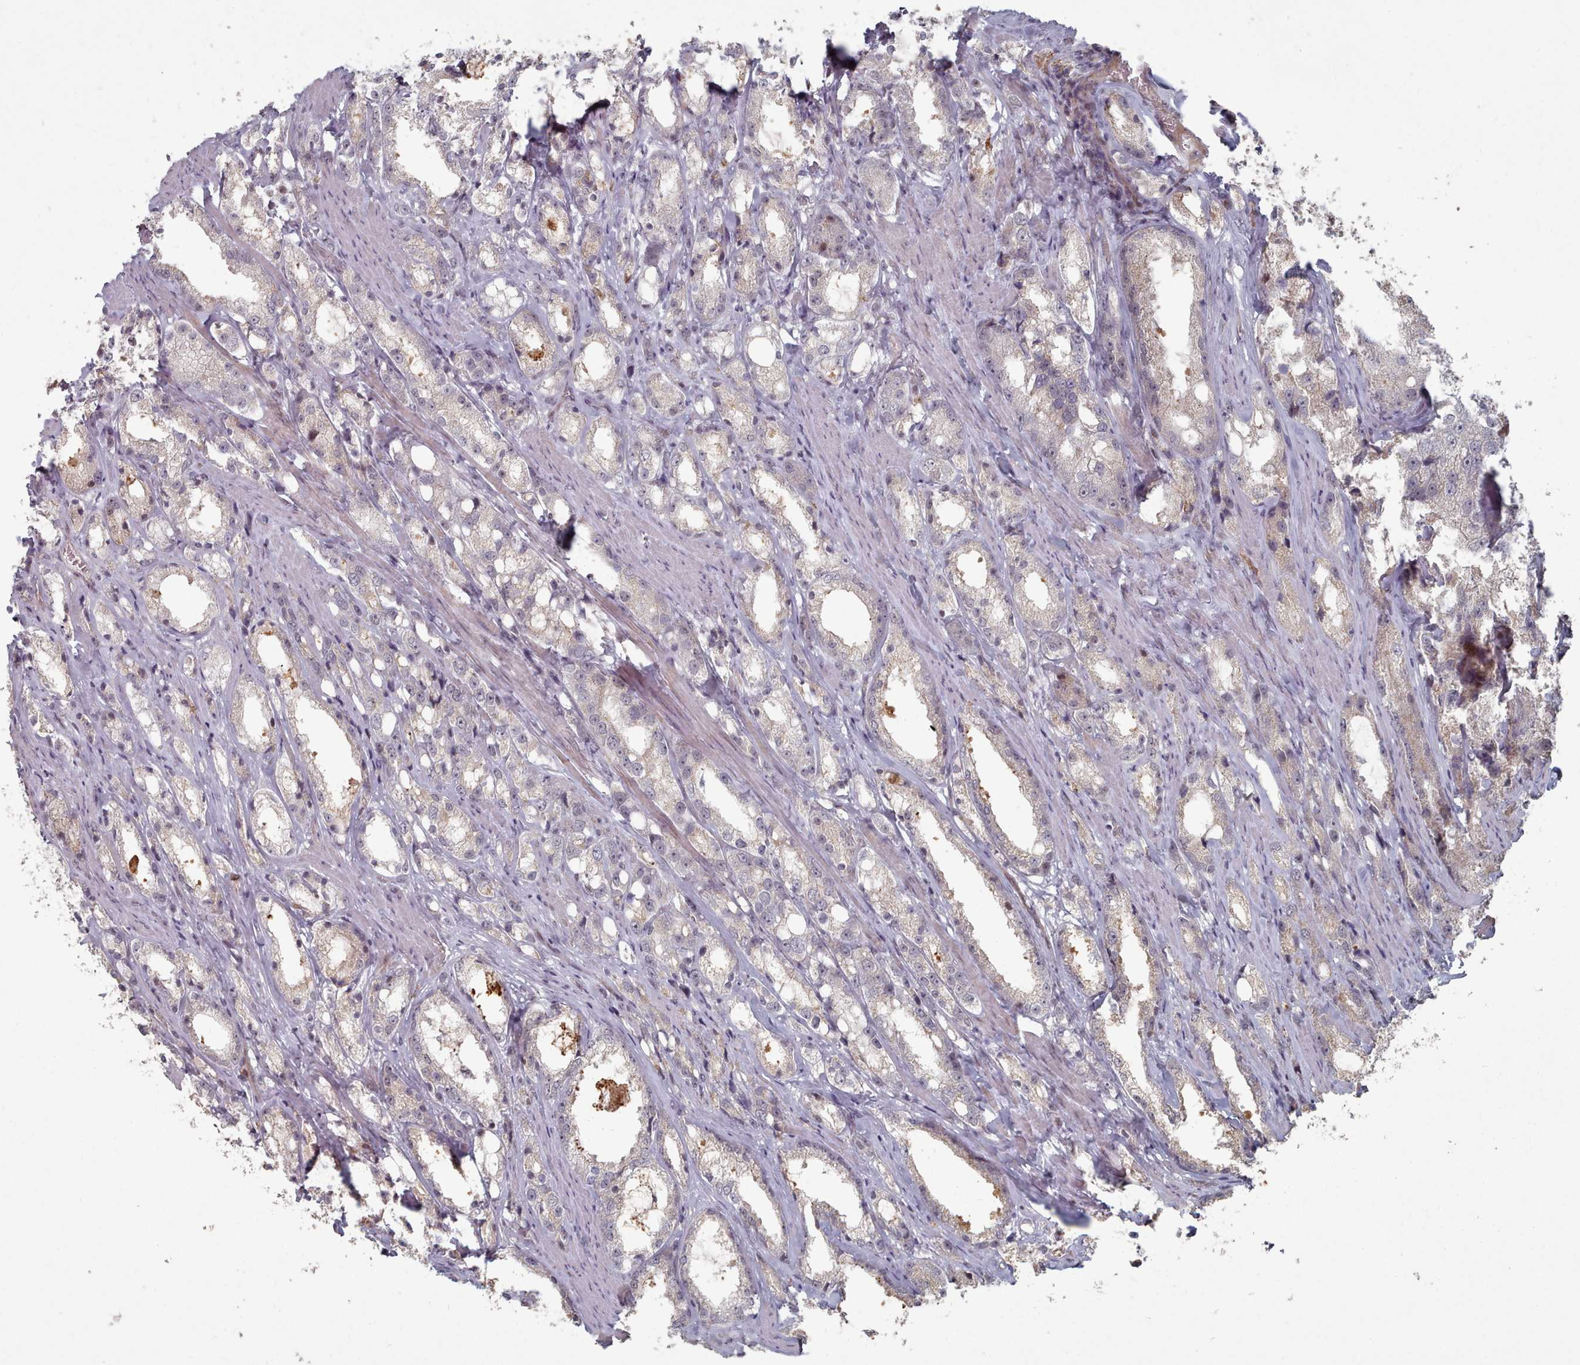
{"staining": {"intensity": "negative", "quantity": "none", "location": "none"}, "tissue": "prostate cancer", "cell_type": "Tumor cells", "image_type": "cancer", "snomed": [{"axis": "morphology", "description": "Adenocarcinoma, High grade"}, {"axis": "topography", "description": "Prostate"}], "caption": "Histopathology image shows no protein expression in tumor cells of prostate cancer tissue. Brightfield microscopy of immunohistochemistry (IHC) stained with DAB (3,3'-diaminobenzidine) (brown) and hematoxylin (blue), captured at high magnification.", "gene": "CPSF4", "patient": {"sex": "male", "age": 66}}